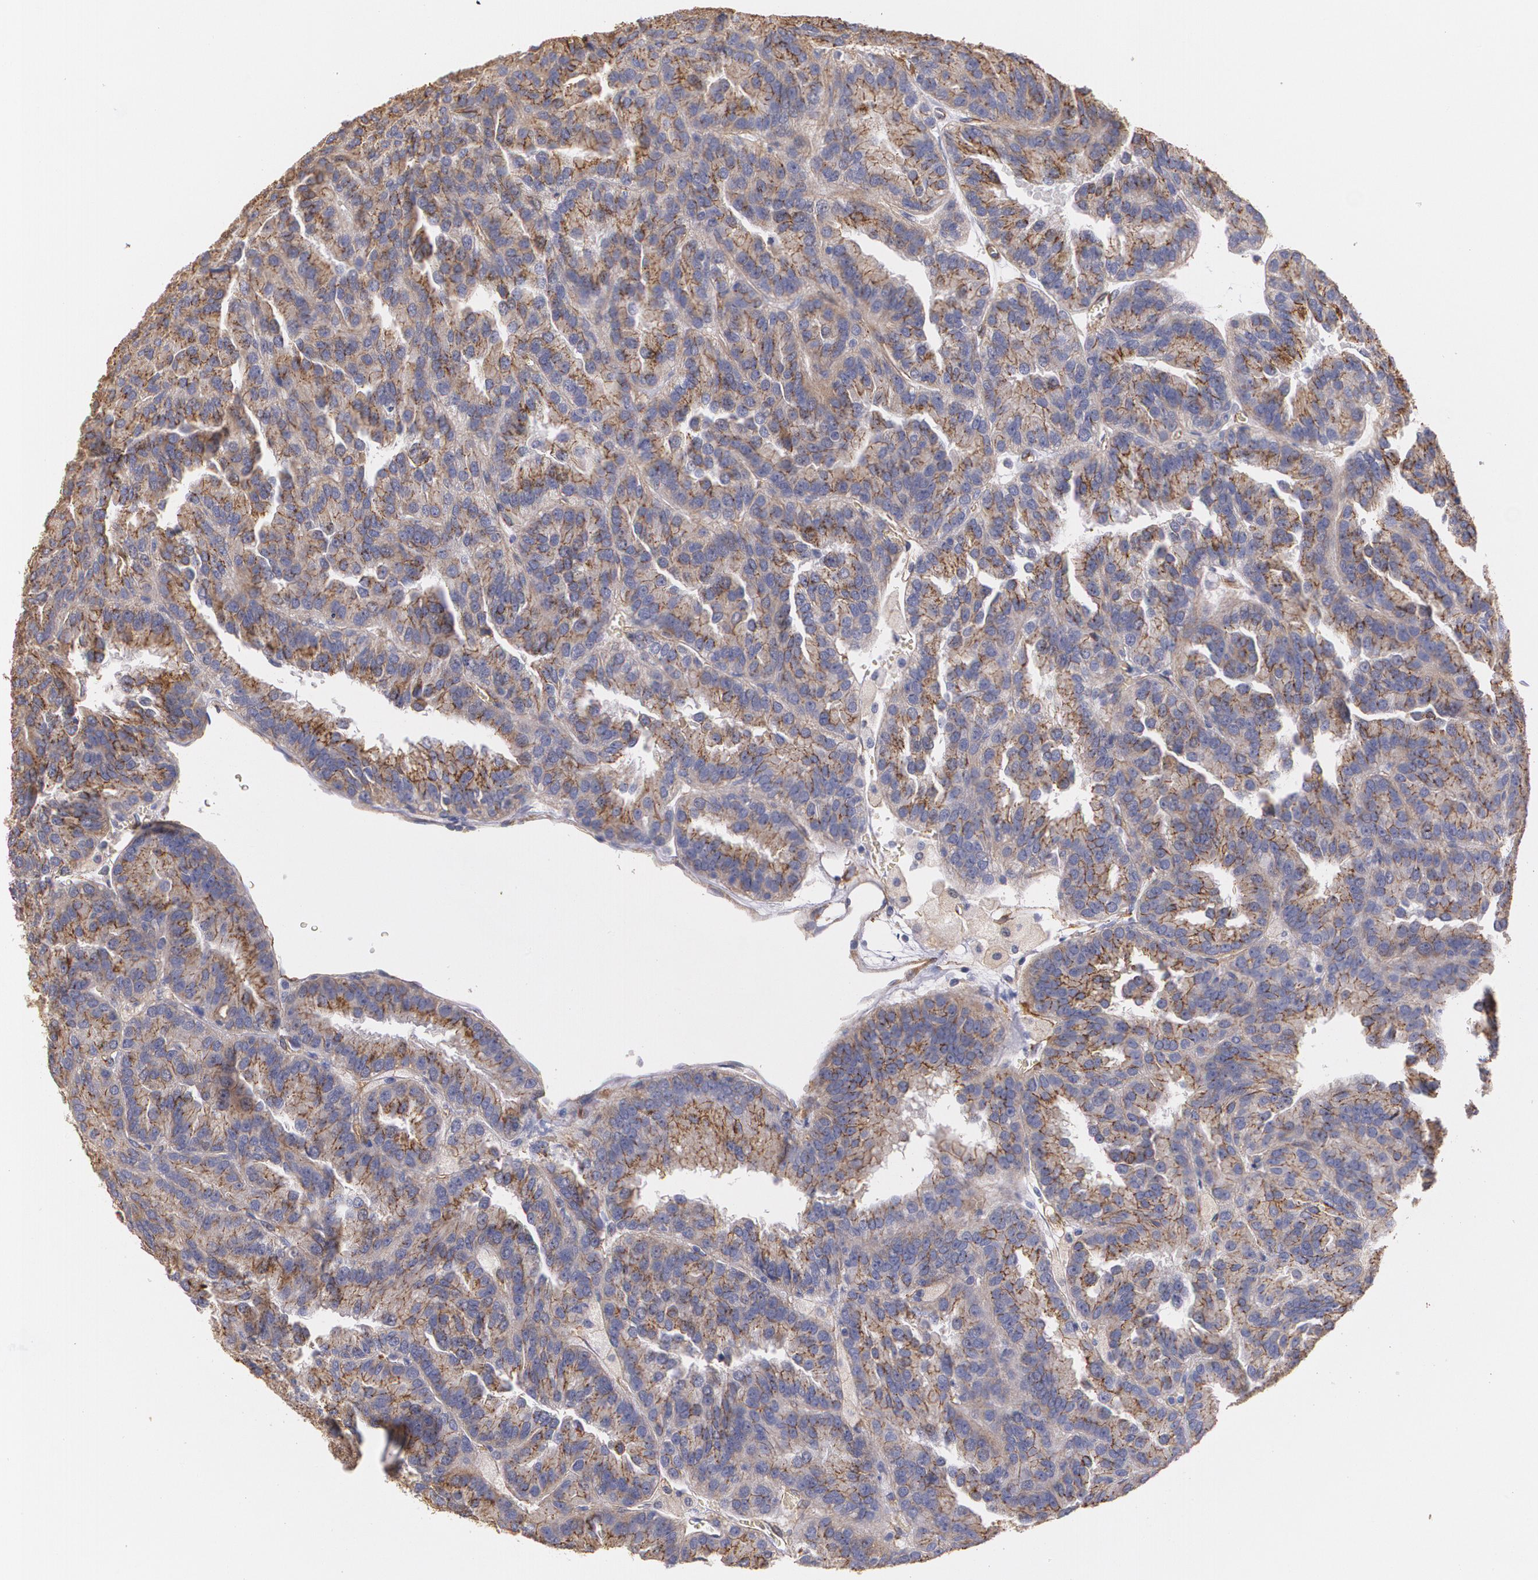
{"staining": {"intensity": "moderate", "quantity": ">75%", "location": "cytoplasmic/membranous"}, "tissue": "renal cancer", "cell_type": "Tumor cells", "image_type": "cancer", "snomed": [{"axis": "morphology", "description": "Adenocarcinoma, NOS"}, {"axis": "topography", "description": "Kidney"}], "caption": "A brown stain highlights moderate cytoplasmic/membranous staining of a protein in human adenocarcinoma (renal) tumor cells.", "gene": "TJP1", "patient": {"sex": "male", "age": 46}}